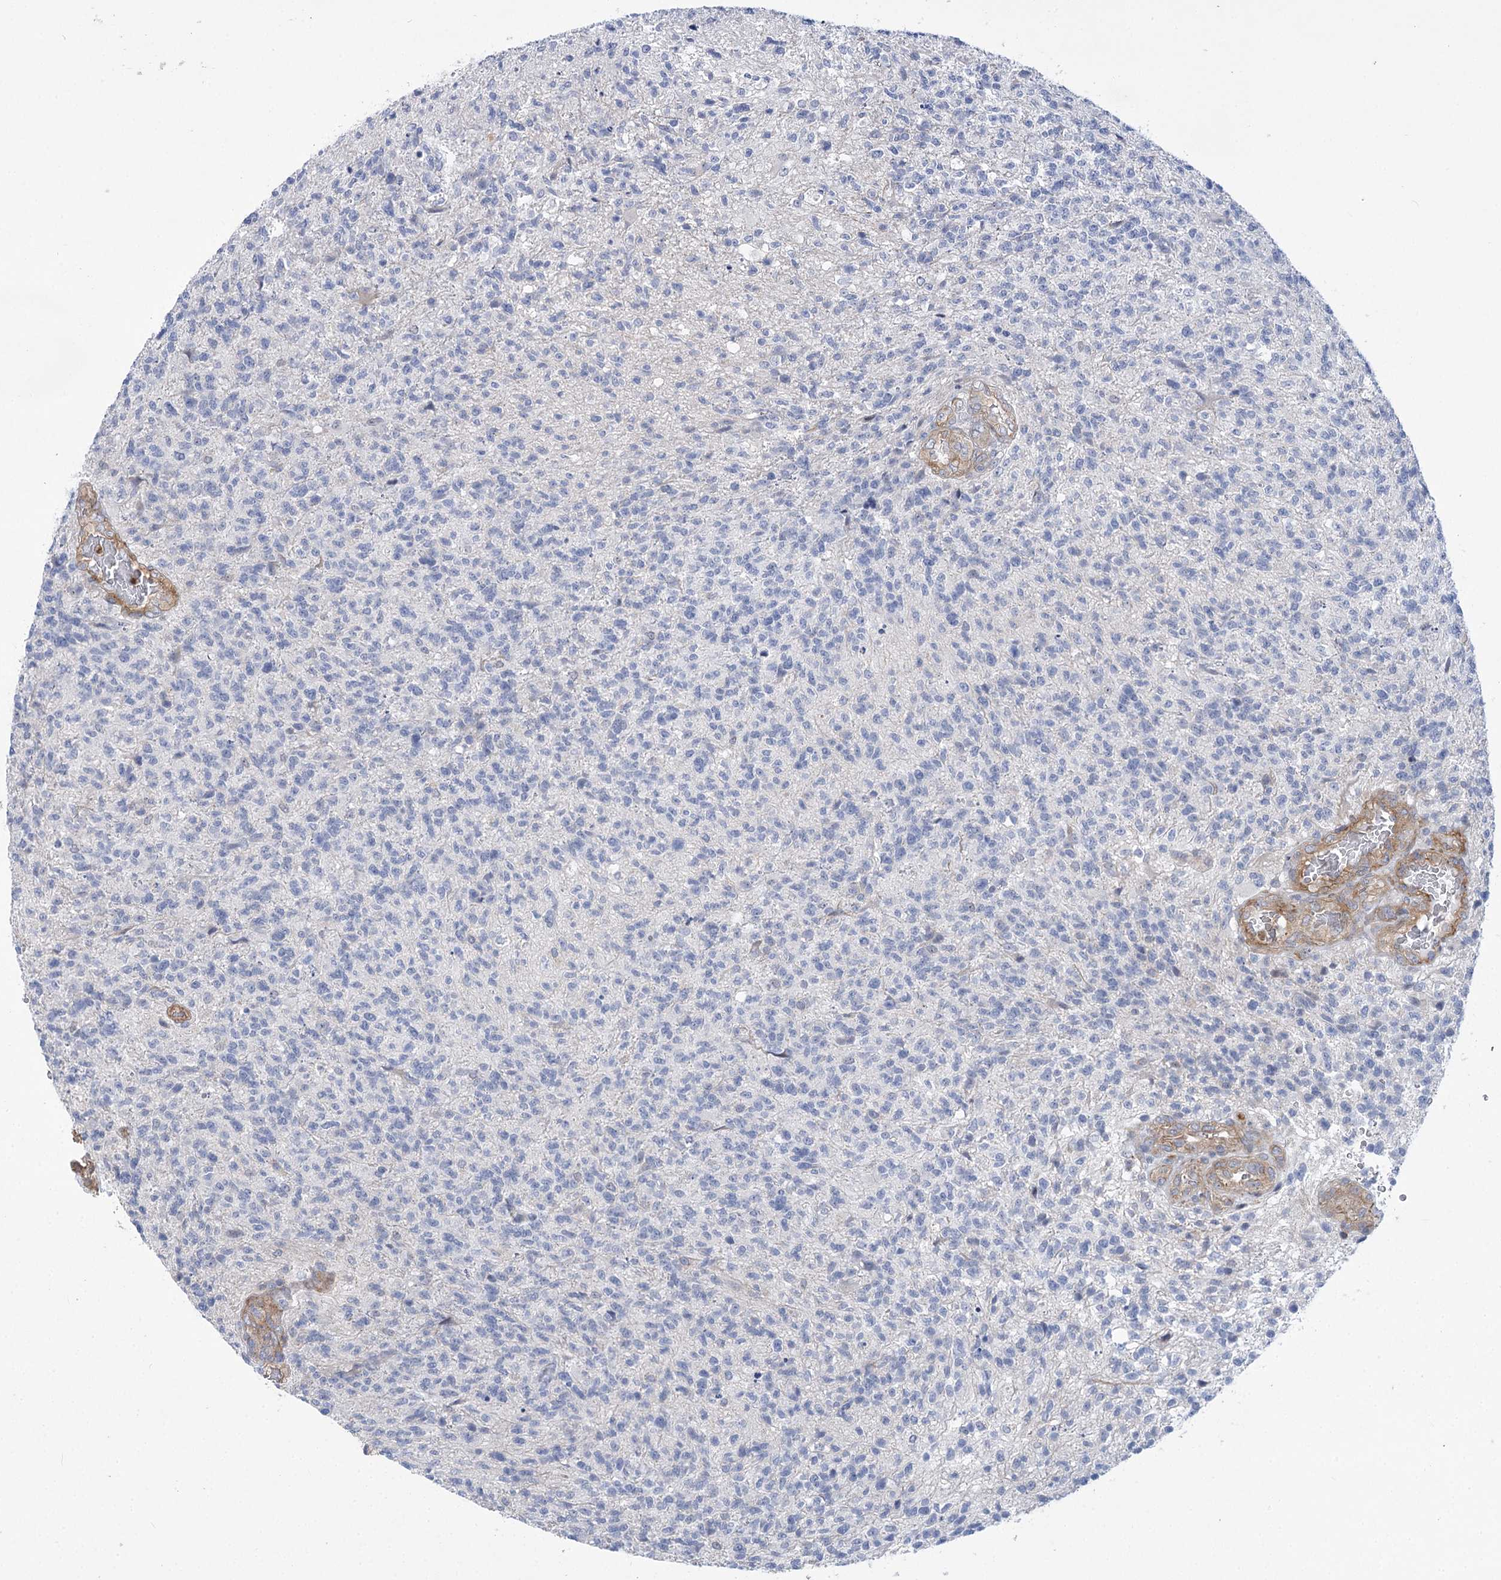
{"staining": {"intensity": "negative", "quantity": "none", "location": "none"}, "tissue": "glioma", "cell_type": "Tumor cells", "image_type": "cancer", "snomed": [{"axis": "morphology", "description": "Glioma, malignant, High grade"}, {"axis": "topography", "description": "Brain"}], "caption": "Immunohistochemical staining of human malignant high-grade glioma displays no significant positivity in tumor cells.", "gene": "THAP6", "patient": {"sex": "male", "age": 56}}